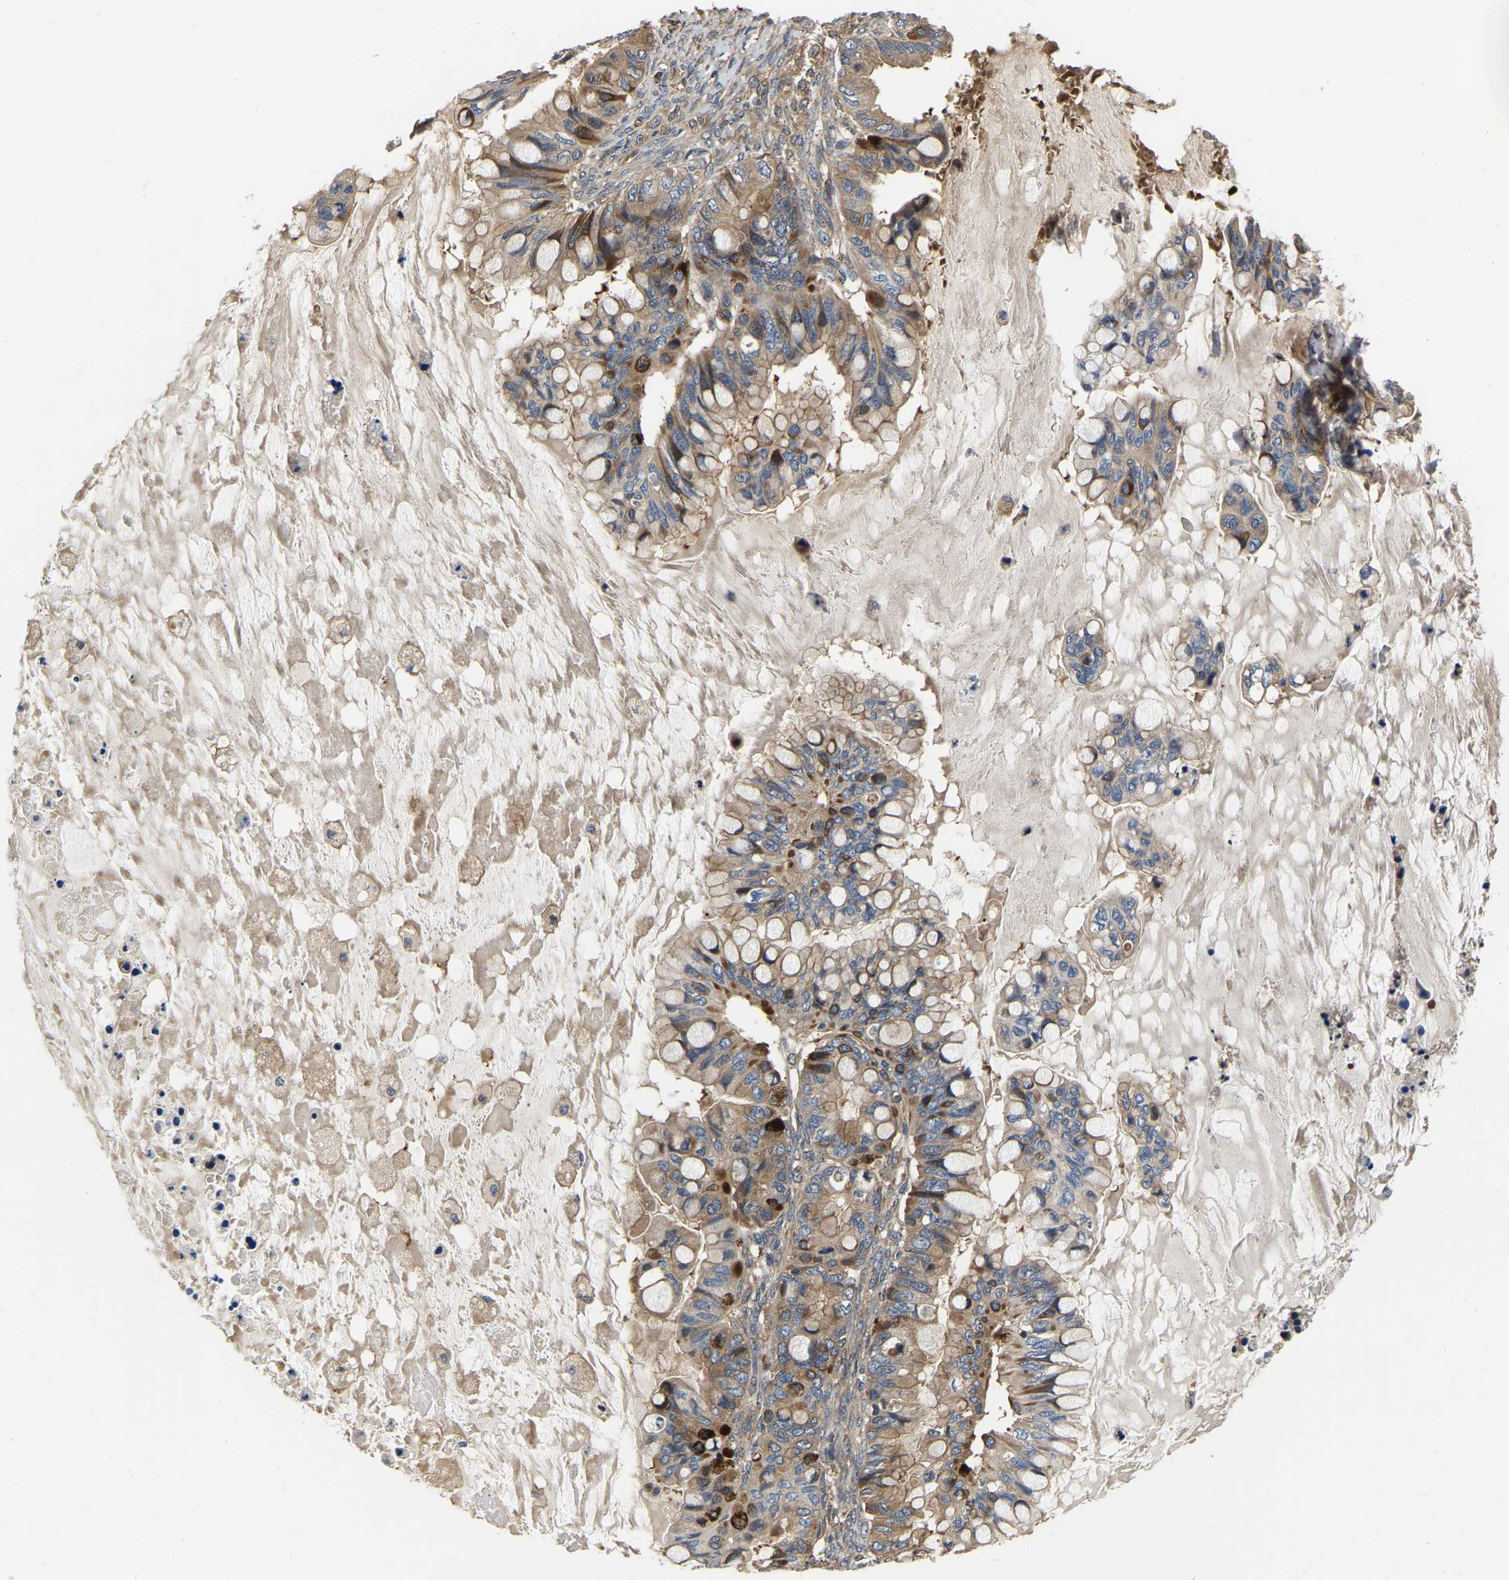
{"staining": {"intensity": "moderate", "quantity": ">75%", "location": "cytoplasmic/membranous"}, "tissue": "ovarian cancer", "cell_type": "Tumor cells", "image_type": "cancer", "snomed": [{"axis": "morphology", "description": "Cystadenocarcinoma, mucinous, NOS"}, {"axis": "topography", "description": "Ovary"}], "caption": "A high-resolution micrograph shows immunohistochemistry (IHC) staining of ovarian cancer, which shows moderate cytoplasmic/membranous positivity in about >75% of tumor cells. (IHC, brightfield microscopy, high magnification).", "gene": "GARS1", "patient": {"sex": "female", "age": 80}}